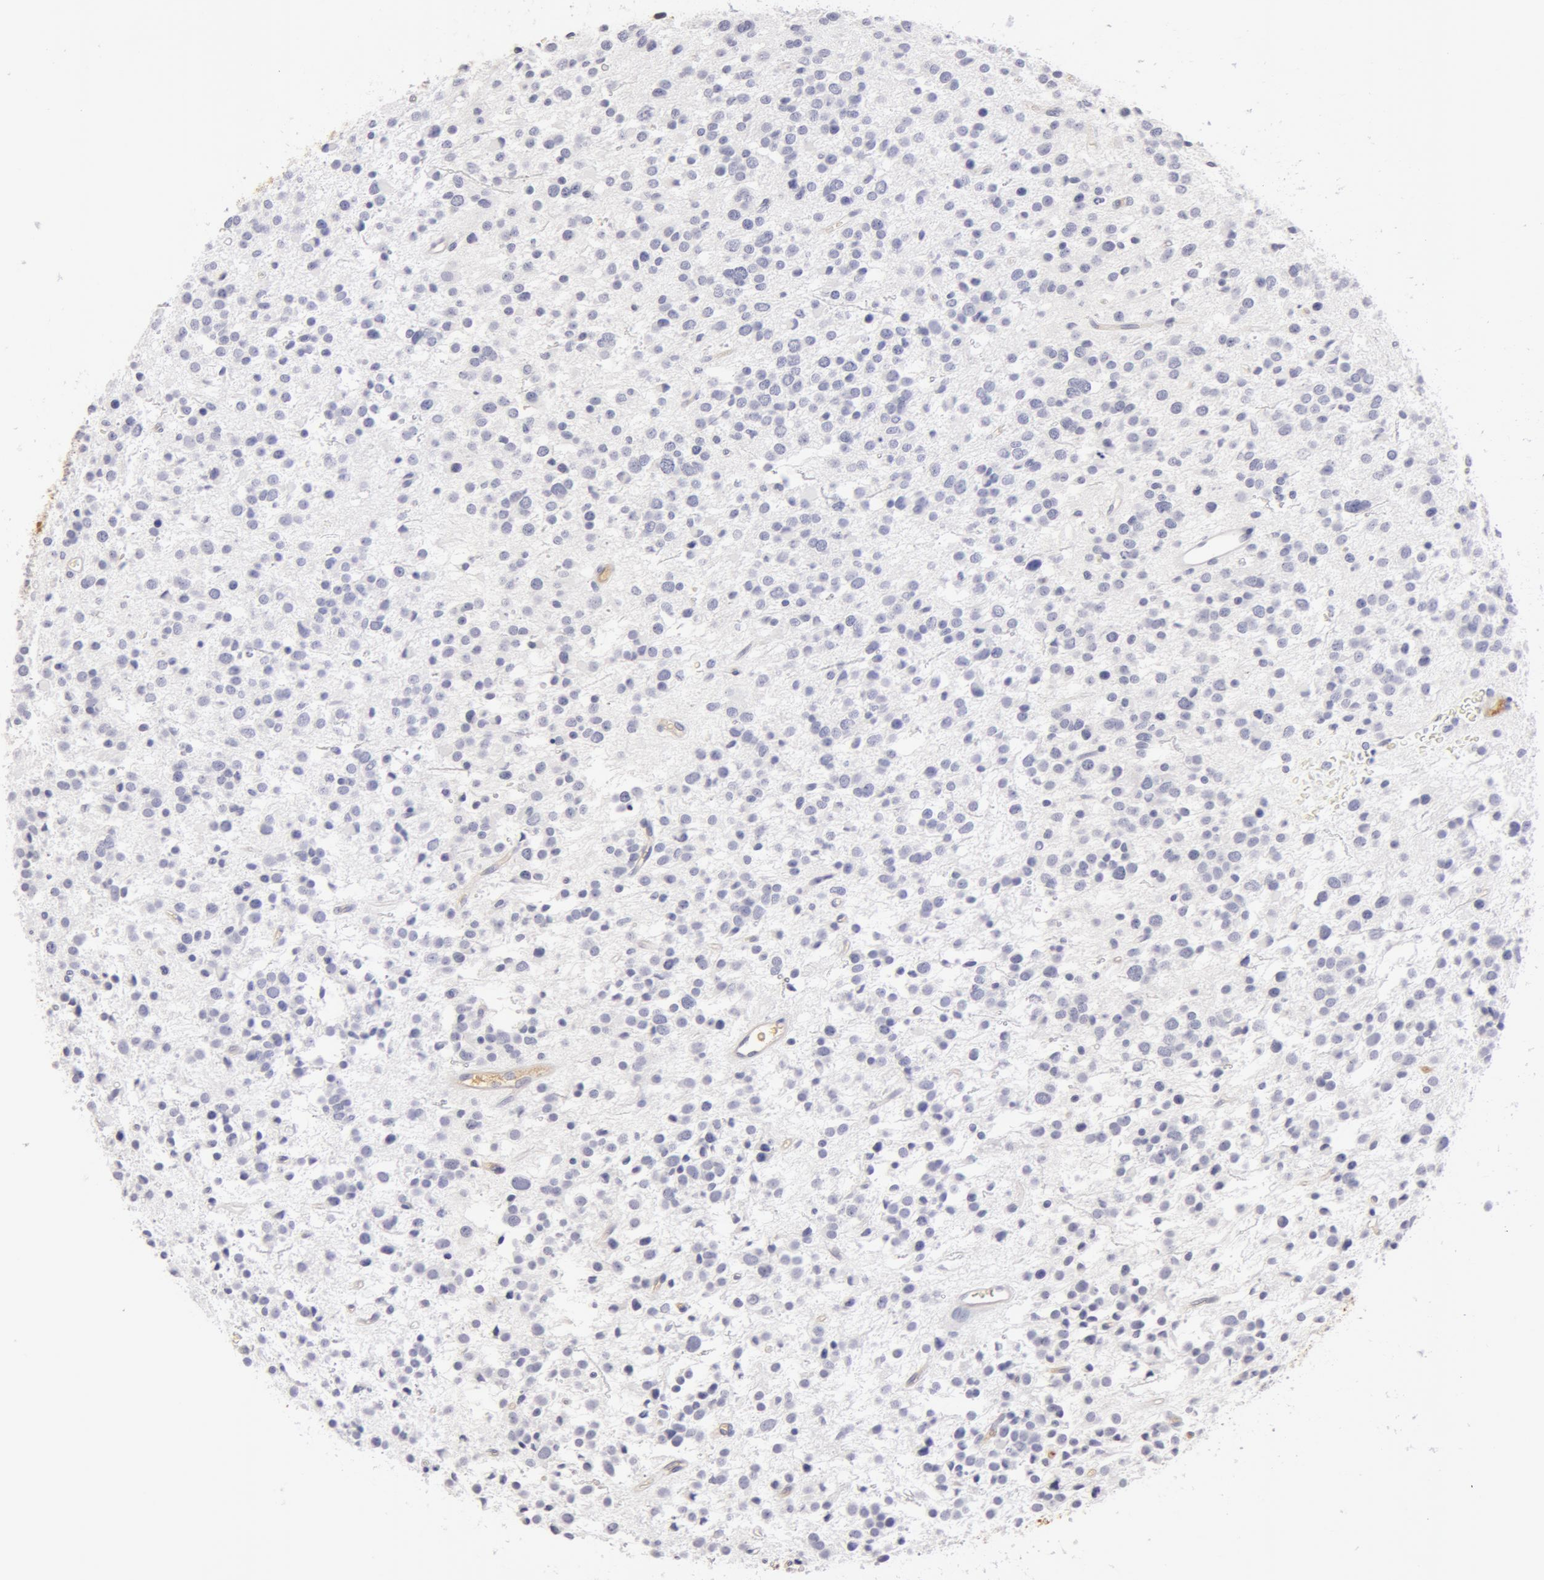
{"staining": {"intensity": "negative", "quantity": "none", "location": "none"}, "tissue": "glioma", "cell_type": "Tumor cells", "image_type": "cancer", "snomed": [{"axis": "morphology", "description": "Glioma, malignant, Low grade"}, {"axis": "topography", "description": "Brain"}], "caption": "This is a micrograph of immunohistochemistry staining of glioma, which shows no expression in tumor cells.", "gene": "AHSG", "patient": {"sex": "female", "age": 36}}